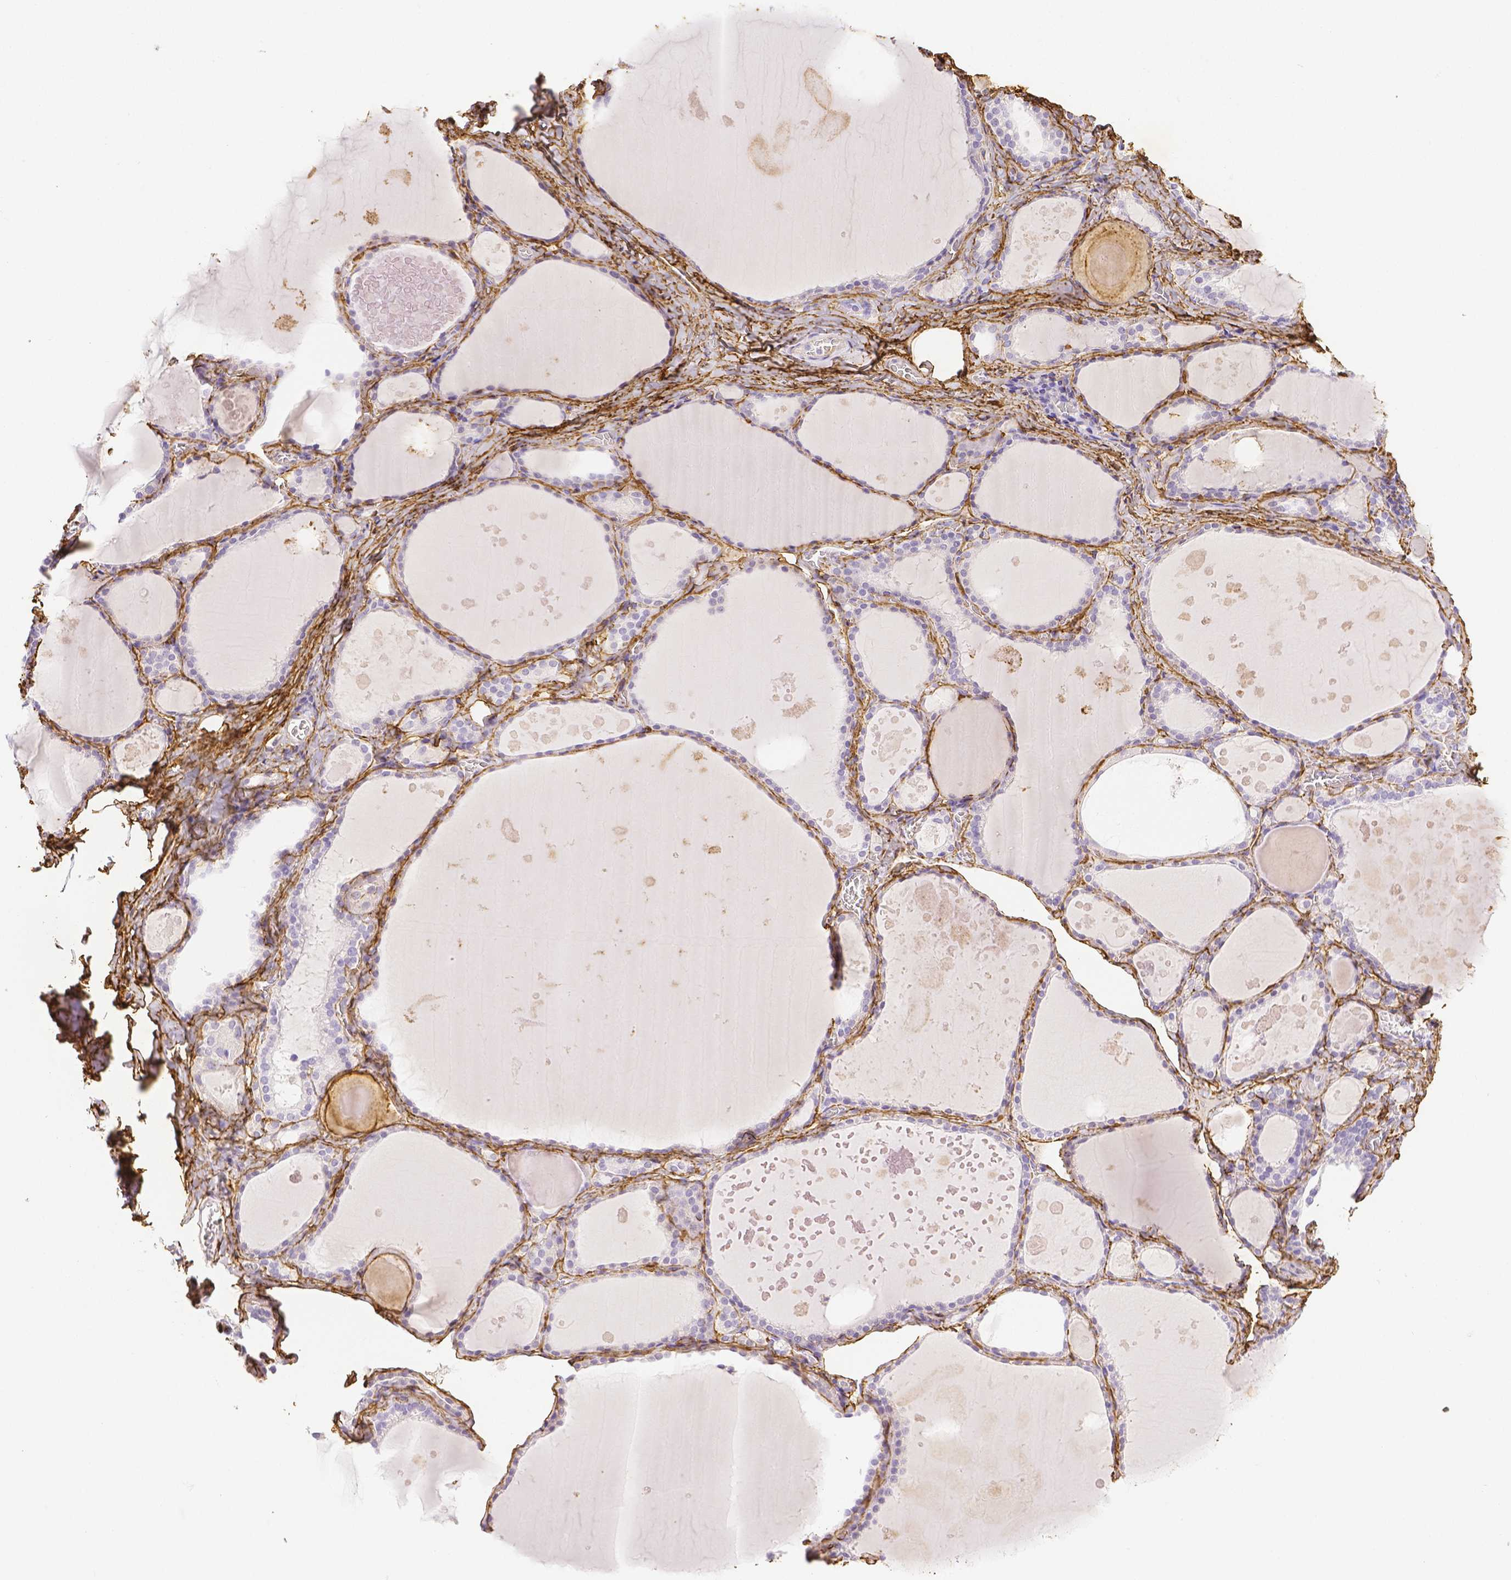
{"staining": {"intensity": "negative", "quantity": "none", "location": "none"}, "tissue": "thyroid gland", "cell_type": "Glandular cells", "image_type": "normal", "snomed": [{"axis": "morphology", "description": "Normal tissue, NOS"}, {"axis": "topography", "description": "Thyroid gland"}], "caption": "Human thyroid gland stained for a protein using IHC reveals no expression in glandular cells.", "gene": "FBN1", "patient": {"sex": "male", "age": 56}}